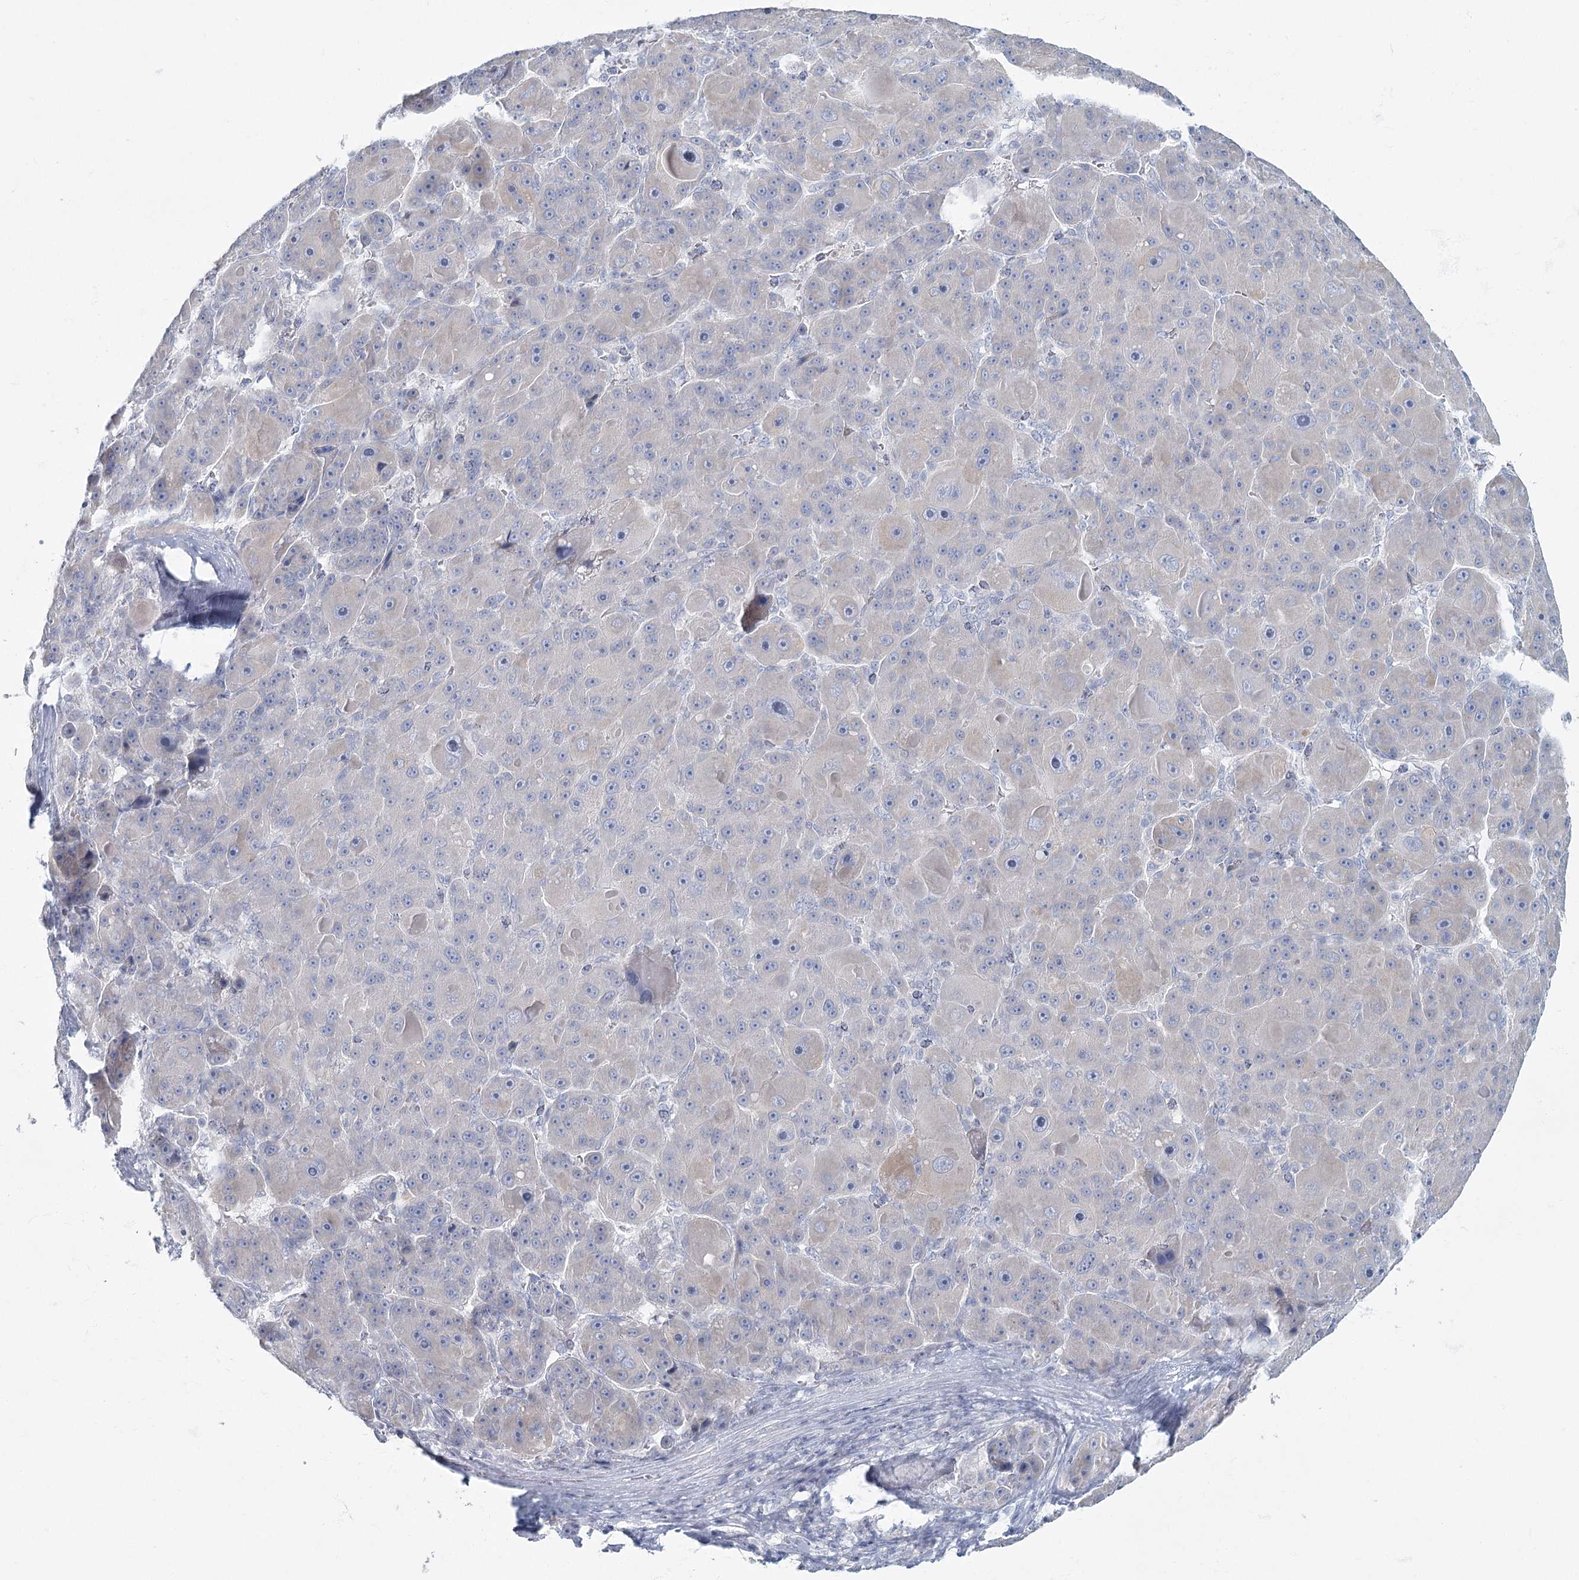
{"staining": {"intensity": "negative", "quantity": "none", "location": "none"}, "tissue": "liver cancer", "cell_type": "Tumor cells", "image_type": "cancer", "snomed": [{"axis": "morphology", "description": "Carcinoma, Hepatocellular, NOS"}, {"axis": "topography", "description": "Liver"}], "caption": "High power microscopy histopathology image of an immunohistochemistry photomicrograph of liver cancer (hepatocellular carcinoma), revealing no significant expression in tumor cells.", "gene": "FAM110C", "patient": {"sex": "male", "age": 76}}